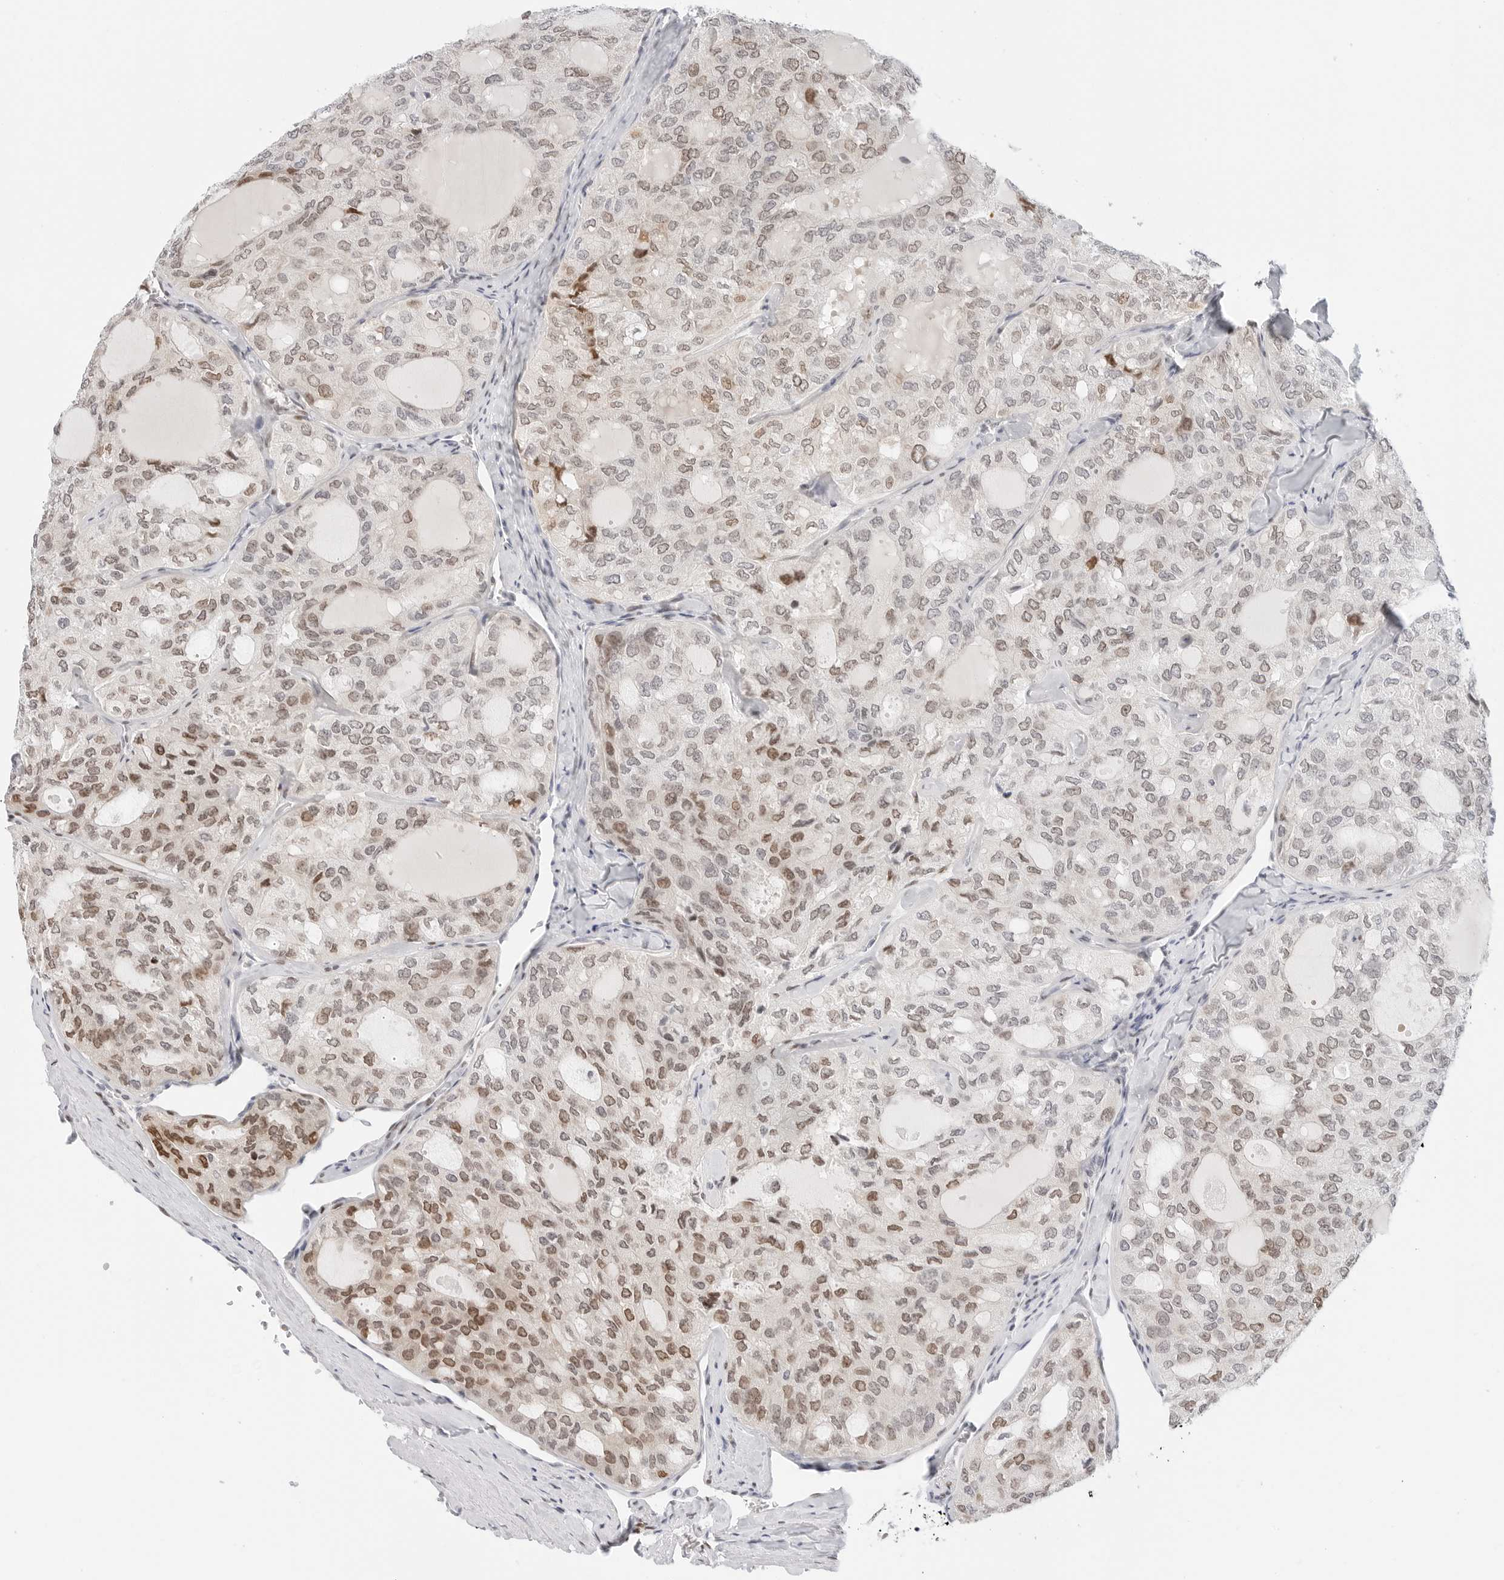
{"staining": {"intensity": "moderate", "quantity": ">75%", "location": "nuclear"}, "tissue": "thyroid cancer", "cell_type": "Tumor cells", "image_type": "cancer", "snomed": [{"axis": "morphology", "description": "Follicular adenoma carcinoma, NOS"}, {"axis": "topography", "description": "Thyroid gland"}], "caption": "Immunohistochemical staining of human follicular adenoma carcinoma (thyroid) displays medium levels of moderate nuclear positivity in approximately >75% of tumor cells.", "gene": "SPIDR", "patient": {"sex": "male", "age": 75}}